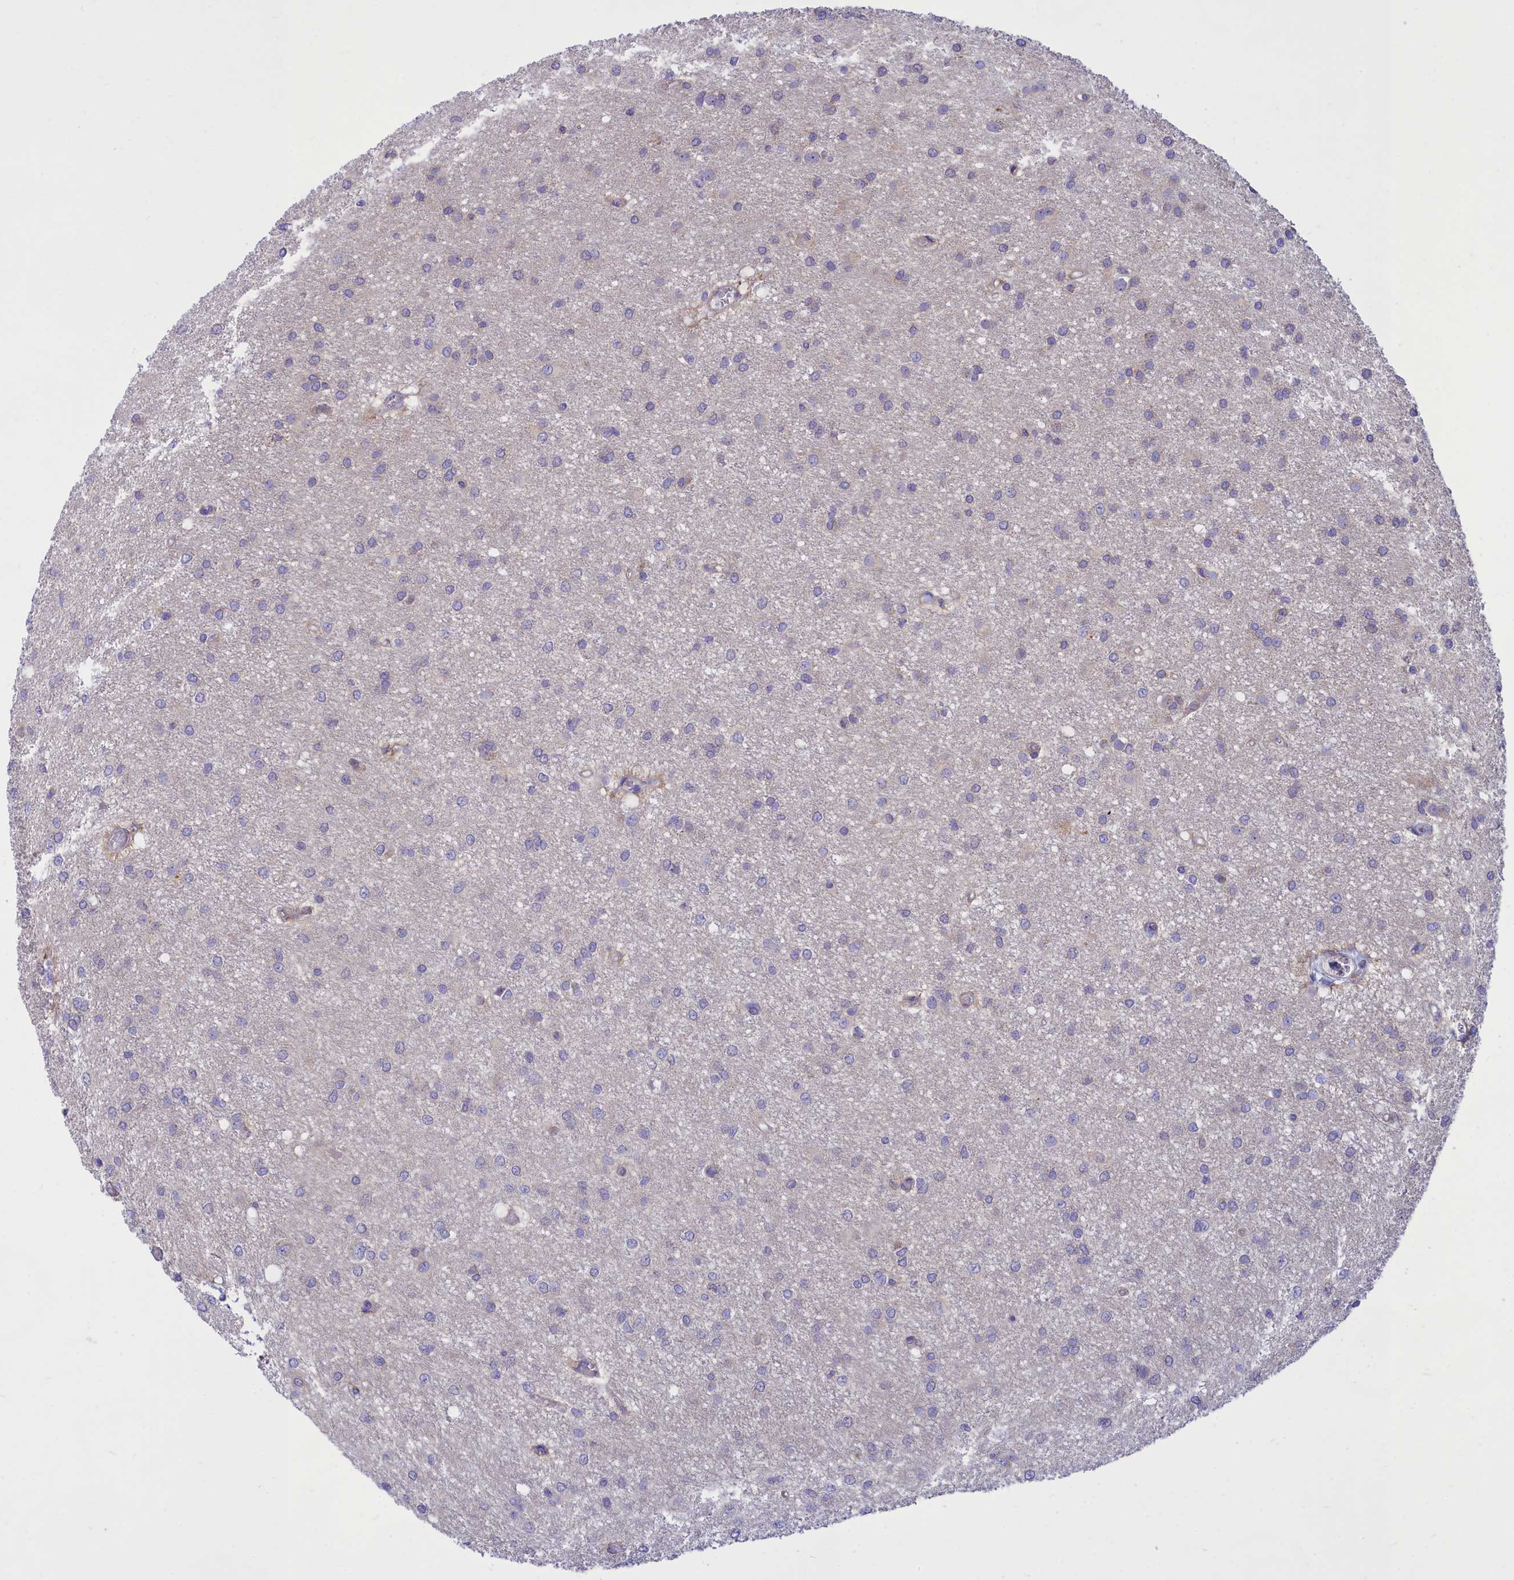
{"staining": {"intensity": "negative", "quantity": "none", "location": "none"}, "tissue": "glioma", "cell_type": "Tumor cells", "image_type": "cancer", "snomed": [{"axis": "morphology", "description": "Glioma, malignant, High grade"}, {"axis": "topography", "description": "Brain"}], "caption": "High magnification brightfield microscopy of glioma stained with DAB (3,3'-diaminobenzidine) (brown) and counterstained with hematoxylin (blue): tumor cells show no significant staining. Brightfield microscopy of immunohistochemistry (IHC) stained with DAB (brown) and hematoxylin (blue), captured at high magnification.", "gene": "TMEM30B", "patient": {"sex": "female", "age": 50}}